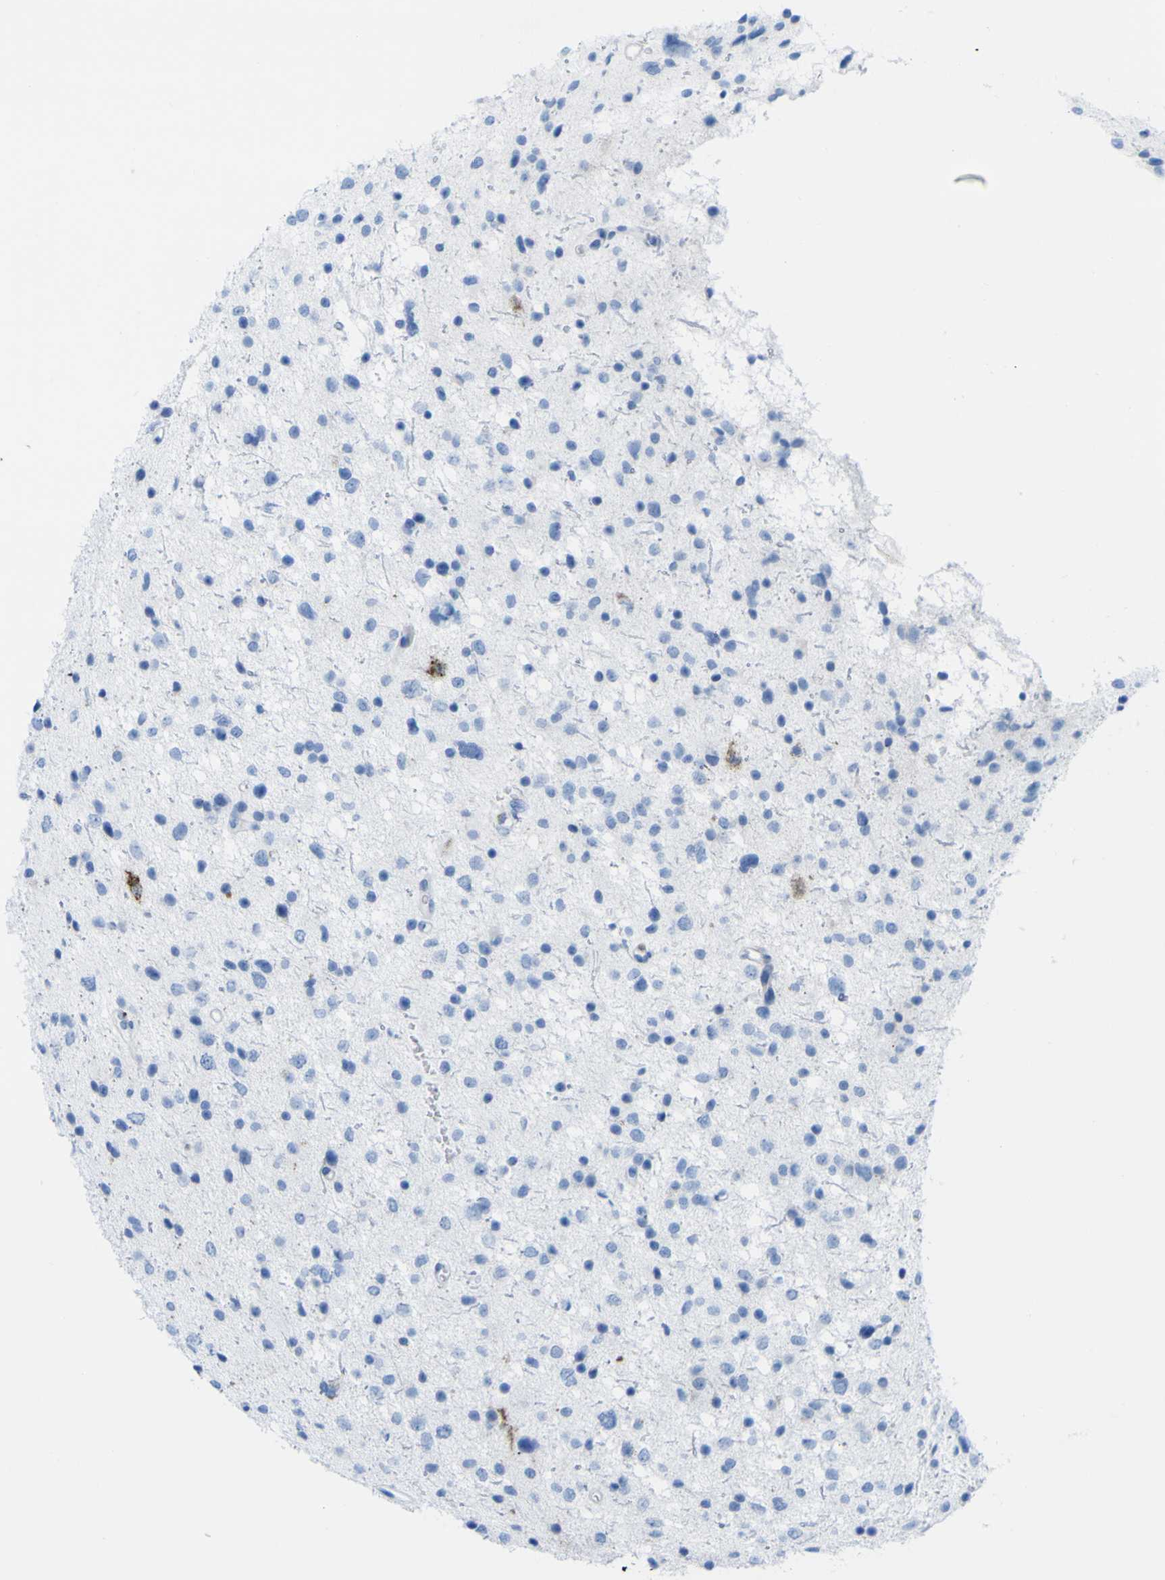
{"staining": {"intensity": "negative", "quantity": "none", "location": "none"}, "tissue": "glioma", "cell_type": "Tumor cells", "image_type": "cancer", "snomed": [{"axis": "morphology", "description": "Glioma, malignant, Low grade"}, {"axis": "topography", "description": "Brain"}], "caption": "Malignant low-grade glioma was stained to show a protein in brown. There is no significant expression in tumor cells. (Immunohistochemistry, brightfield microscopy, high magnification).", "gene": "PLD3", "patient": {"sex": "female", "age": 37}}